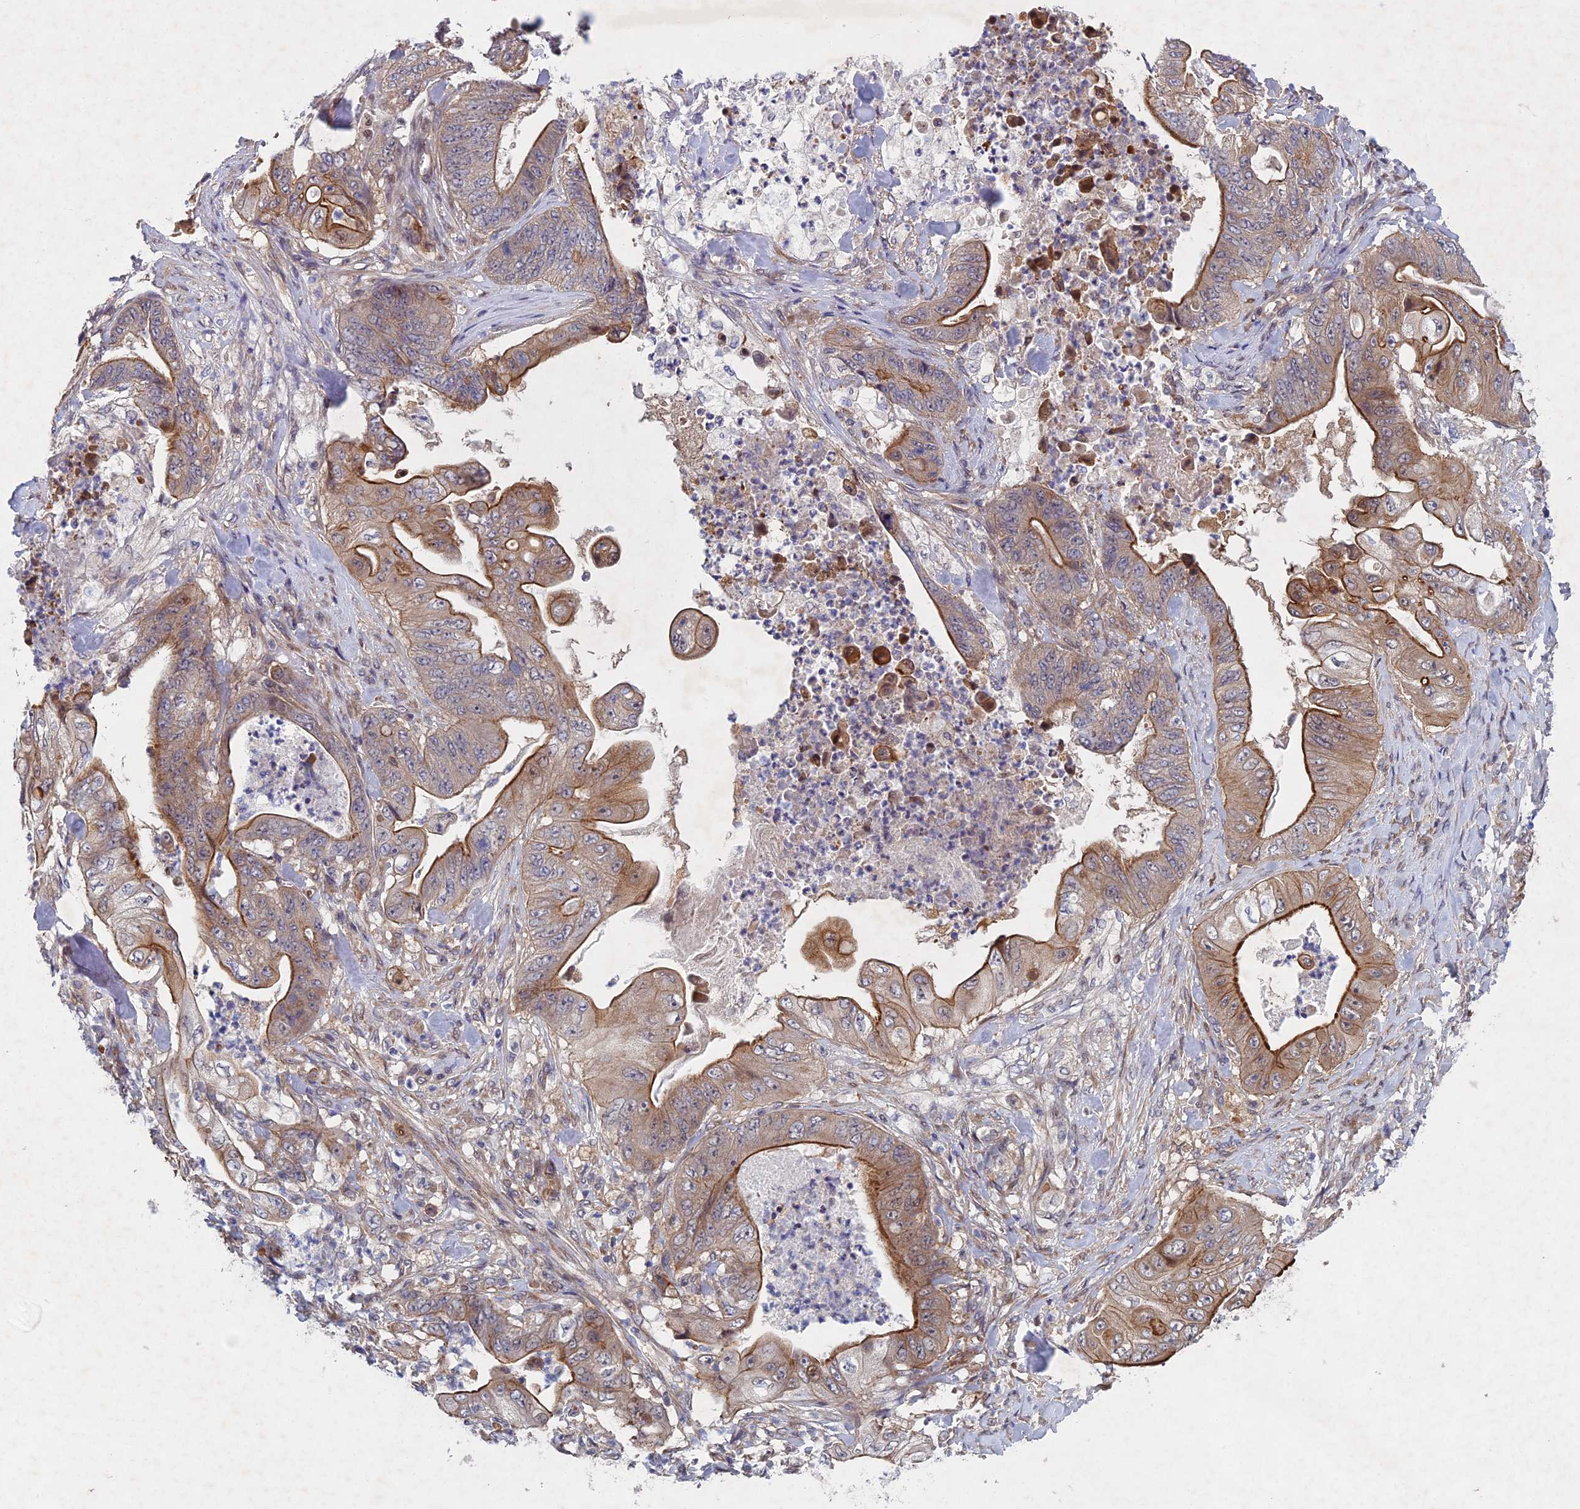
{"staining": {"intensity": "moderate", "quantity": "25%-75%", "location": "cytoplasmic/membranous"}, "tissue": "stomach cancer", "cell_type": "Tumor cells", "image_type": "cancer", "snomed": [{"axis": "morphology", "description": "Adenocarcinoma, NOS"}, {"axis": "topography", "description": "Stomach"}], "caption": "Brown immunohistochemical staining in human stomach cancer (adenocarcinoma) demonstrates moderate cytoplasmic/membranous positivity in about 25%-75% of tumor cells. The protein is stained brown, and the nuclei are stained in blue (DAB IHC with brightfield microscopy, high magnification).", "gene": "PTHLH", "patient": {"sex": "female", "age": 73}}